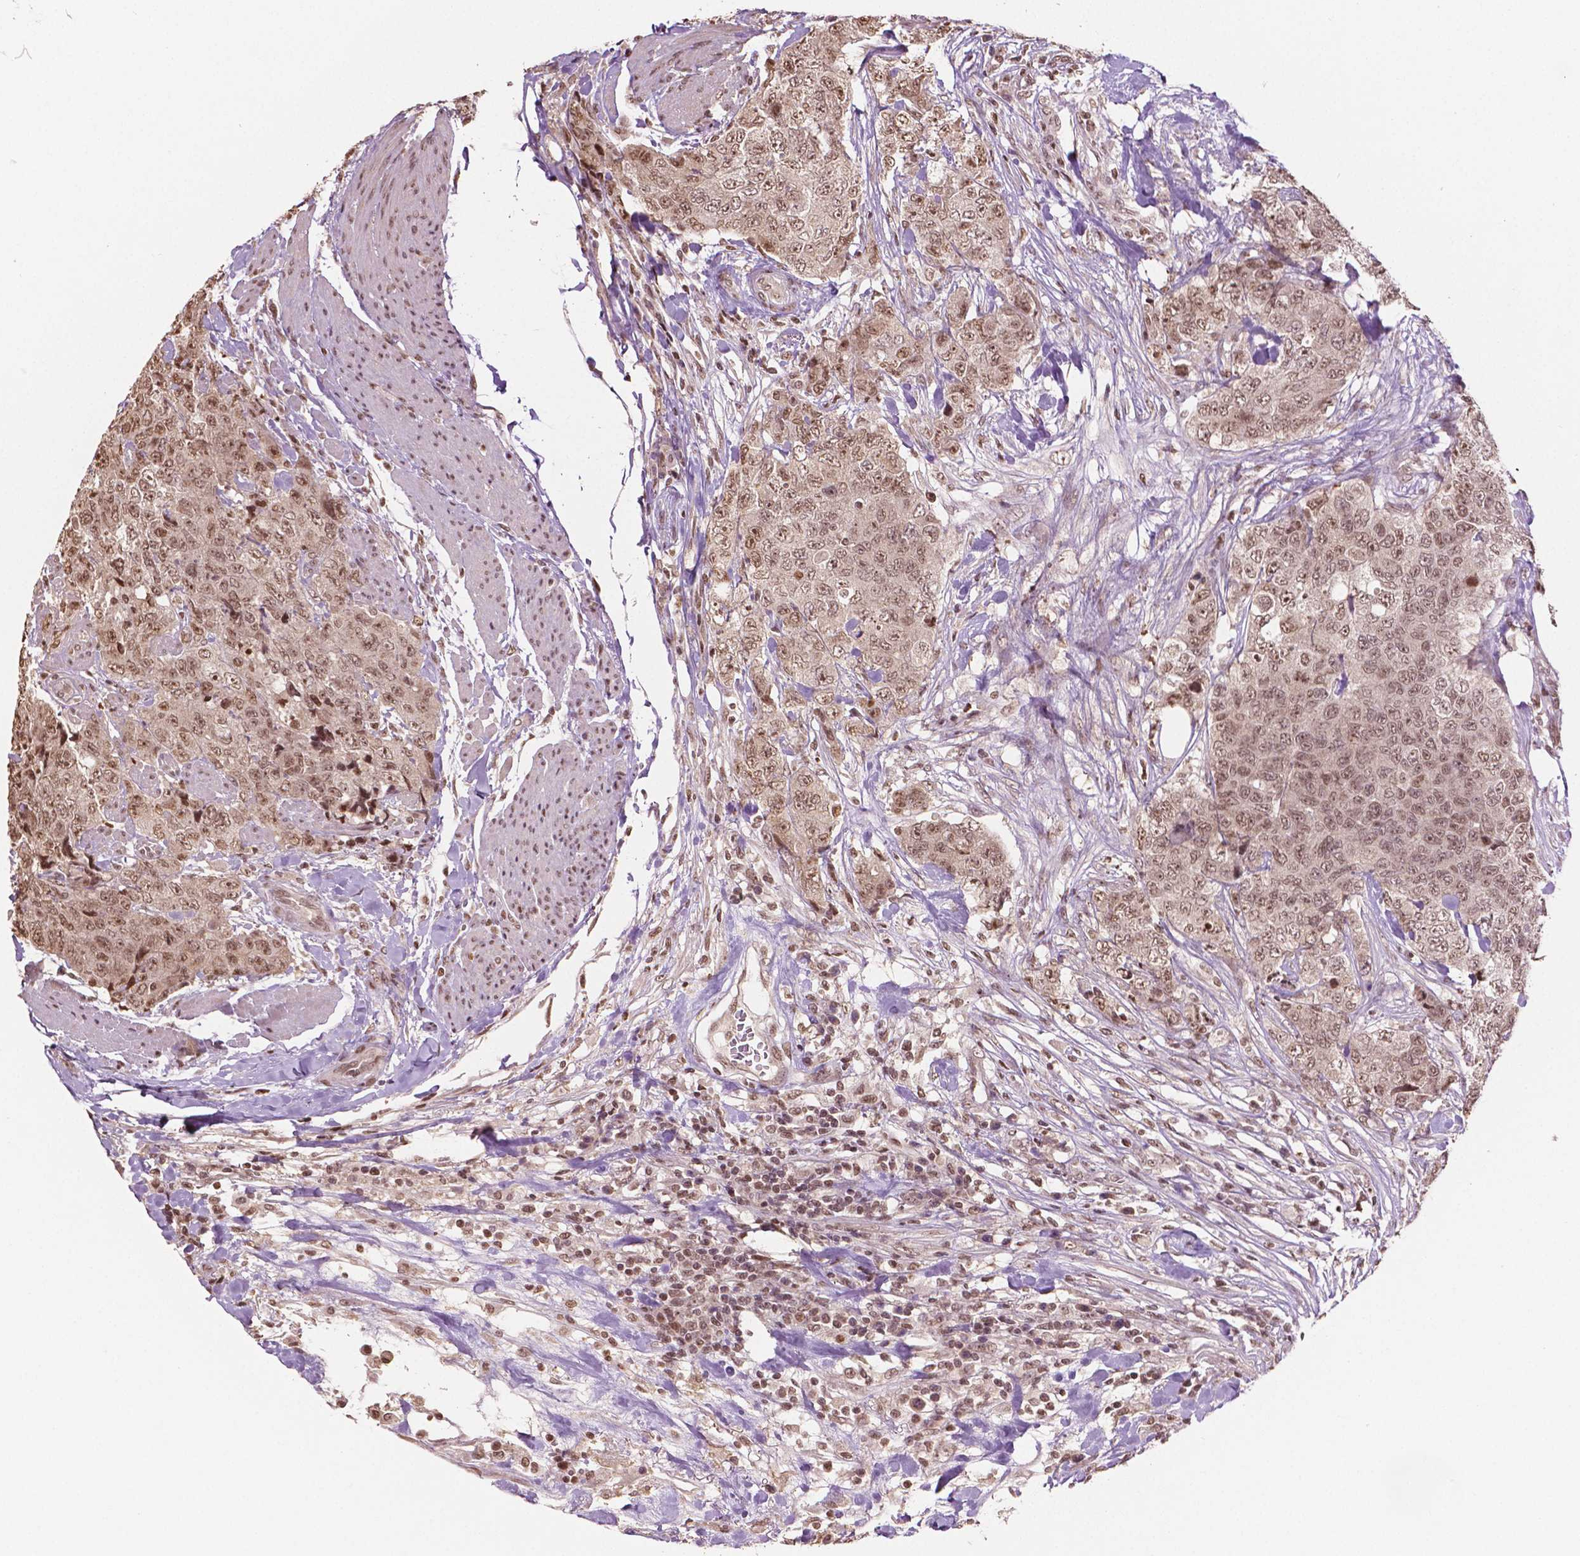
{"staining": {"intensity": "moderate", "quantity": ">75%", "location": "nuclear"}, "tissue": "urothelial cancer", "cell_type": "Tumor cells", "image_type": "cancer", "snomed": [{"axis": "morphology", "description": "Urothelial carcinoma, High grade"}, {"axis": "topography", "description": "Urinary bladder"}], "caption": "Brown immunohistochemical staining in human urothelial carcinoma (high-grade) reveals moderate nuclear expression in about >75% of tumor cells. The protein is shown in brown color, while the nuclei are stained blue.", "gene": "DEK", "patient": {"sex": "female", "age": 78}}